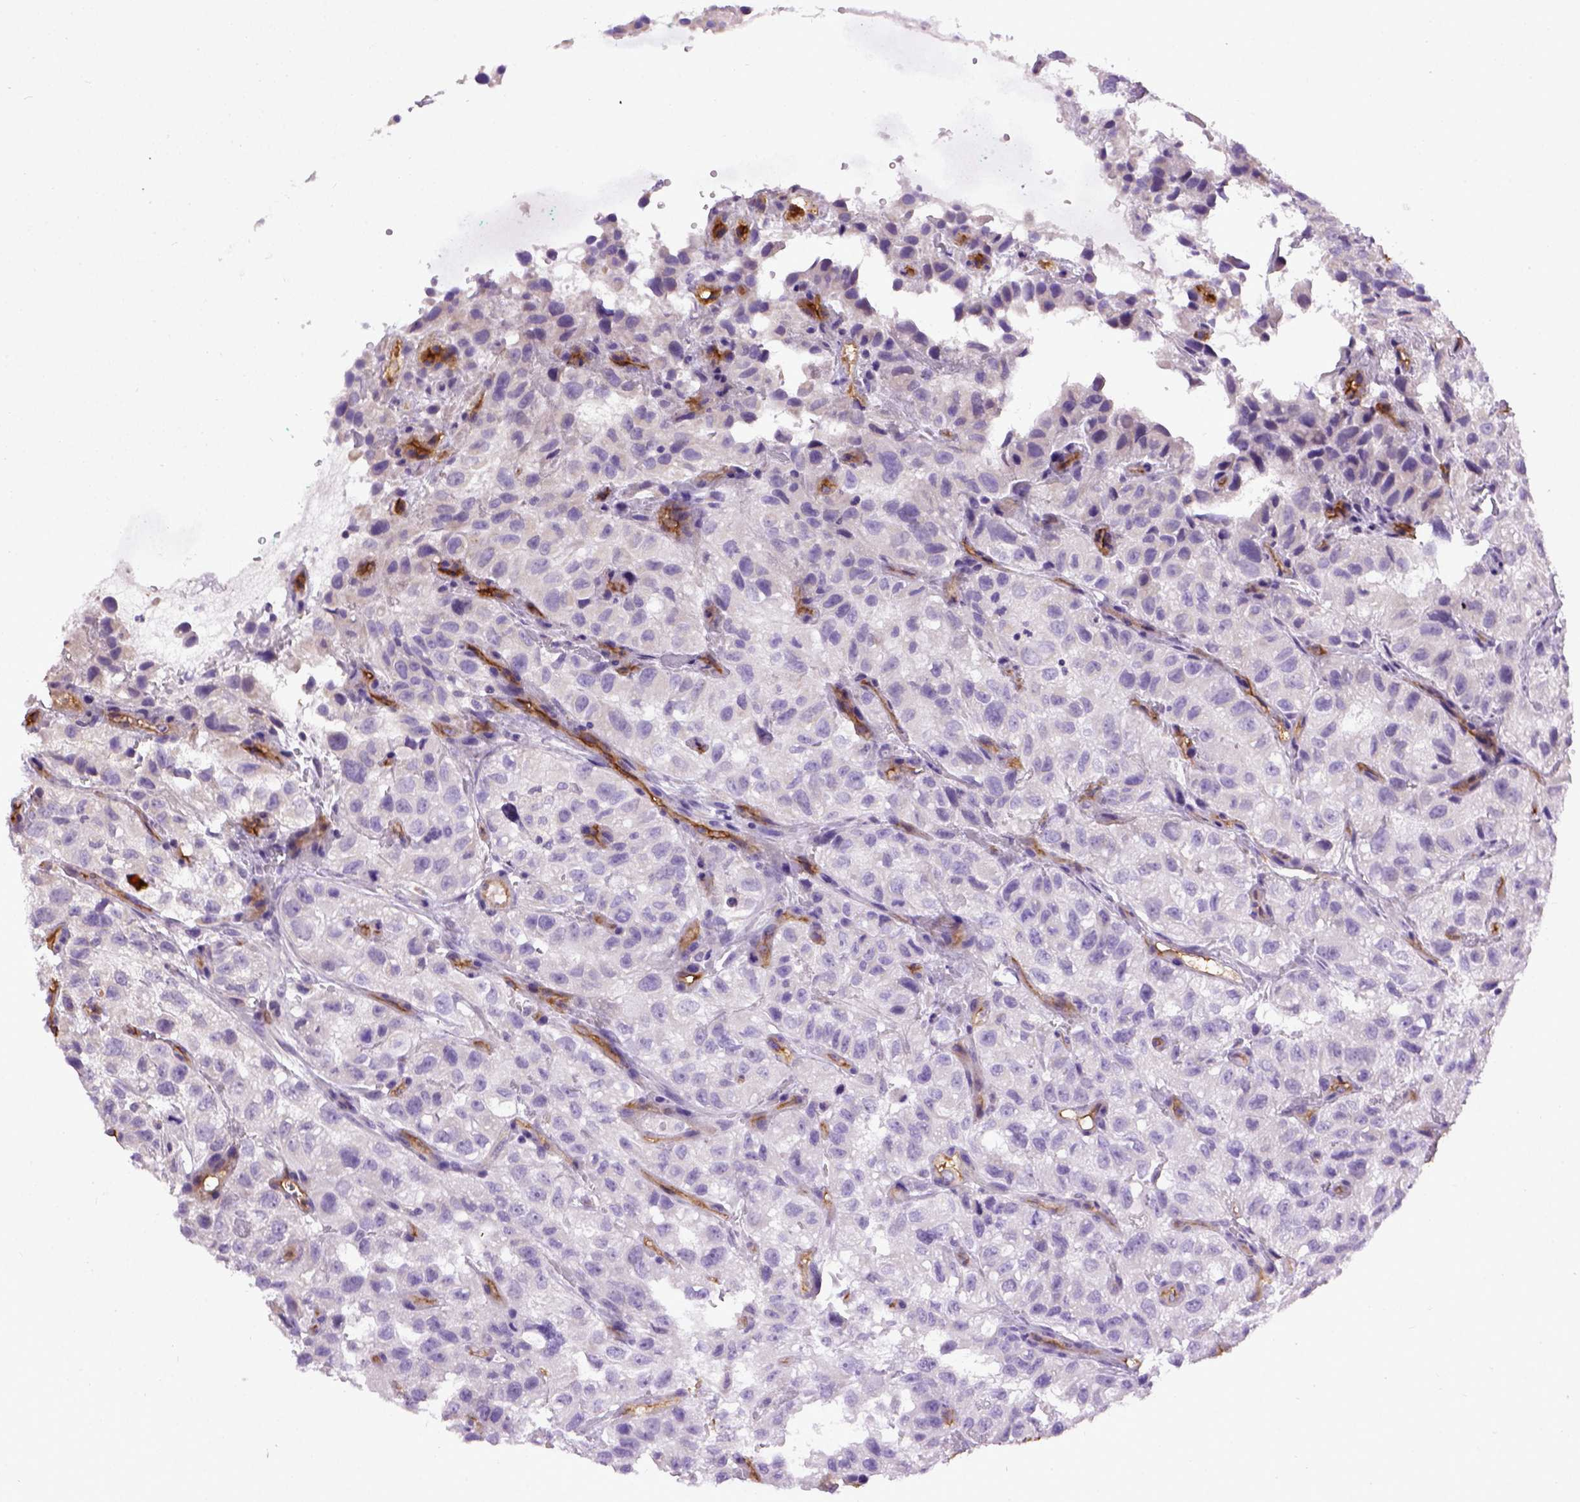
{"staining": {"intensity": "negative", "quantity": "none", "location": "none"}, "tissue": "renal cancer", "cell_type": "Tumor cells", "image_type": "cancer", "snomed": [{"axis": "morphology", "description": "Adenocarcinoma, NOS"}, {"axis": "topography", "description": "Kidney"}], "caption": "The micrograph shows no staining of tumor cells in renal cancer.", "gene": "ENG", "patient": {"sex": "male", "age": 64}}